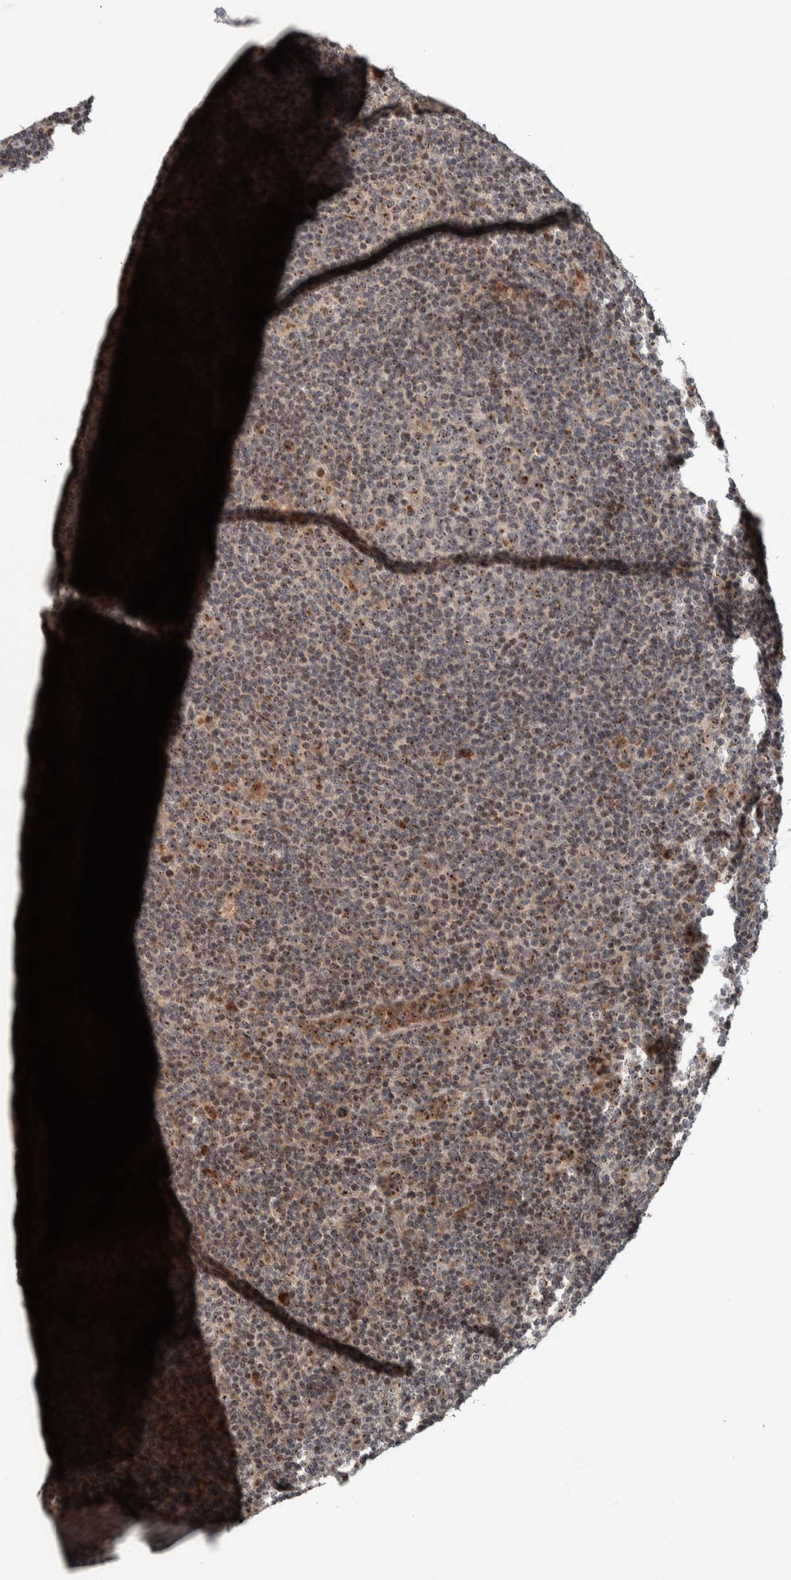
{"staining": {"intensity": "weak", "quantity": ">75%", "location": "cytoplasmic/membranous,nuclear"}, "tissue": "lymphoma", "cell_type": "Tumor cells", "image_type": "cancer", "snomed": [{"axis": "morphology", "description": "Hodgkin's disease, NOS"}, {"axis": "topography", "description": "Lymph node"}], "caption": "IHC image of human Hodgkin's disease stained for a protein (brown), which displays low levels of weak cytoplasmic/membranous and nuclear expression in approximately >75% of tumor cells.", "gene": "CCDC182", "patient": {"sex": "female", "age": 57}}